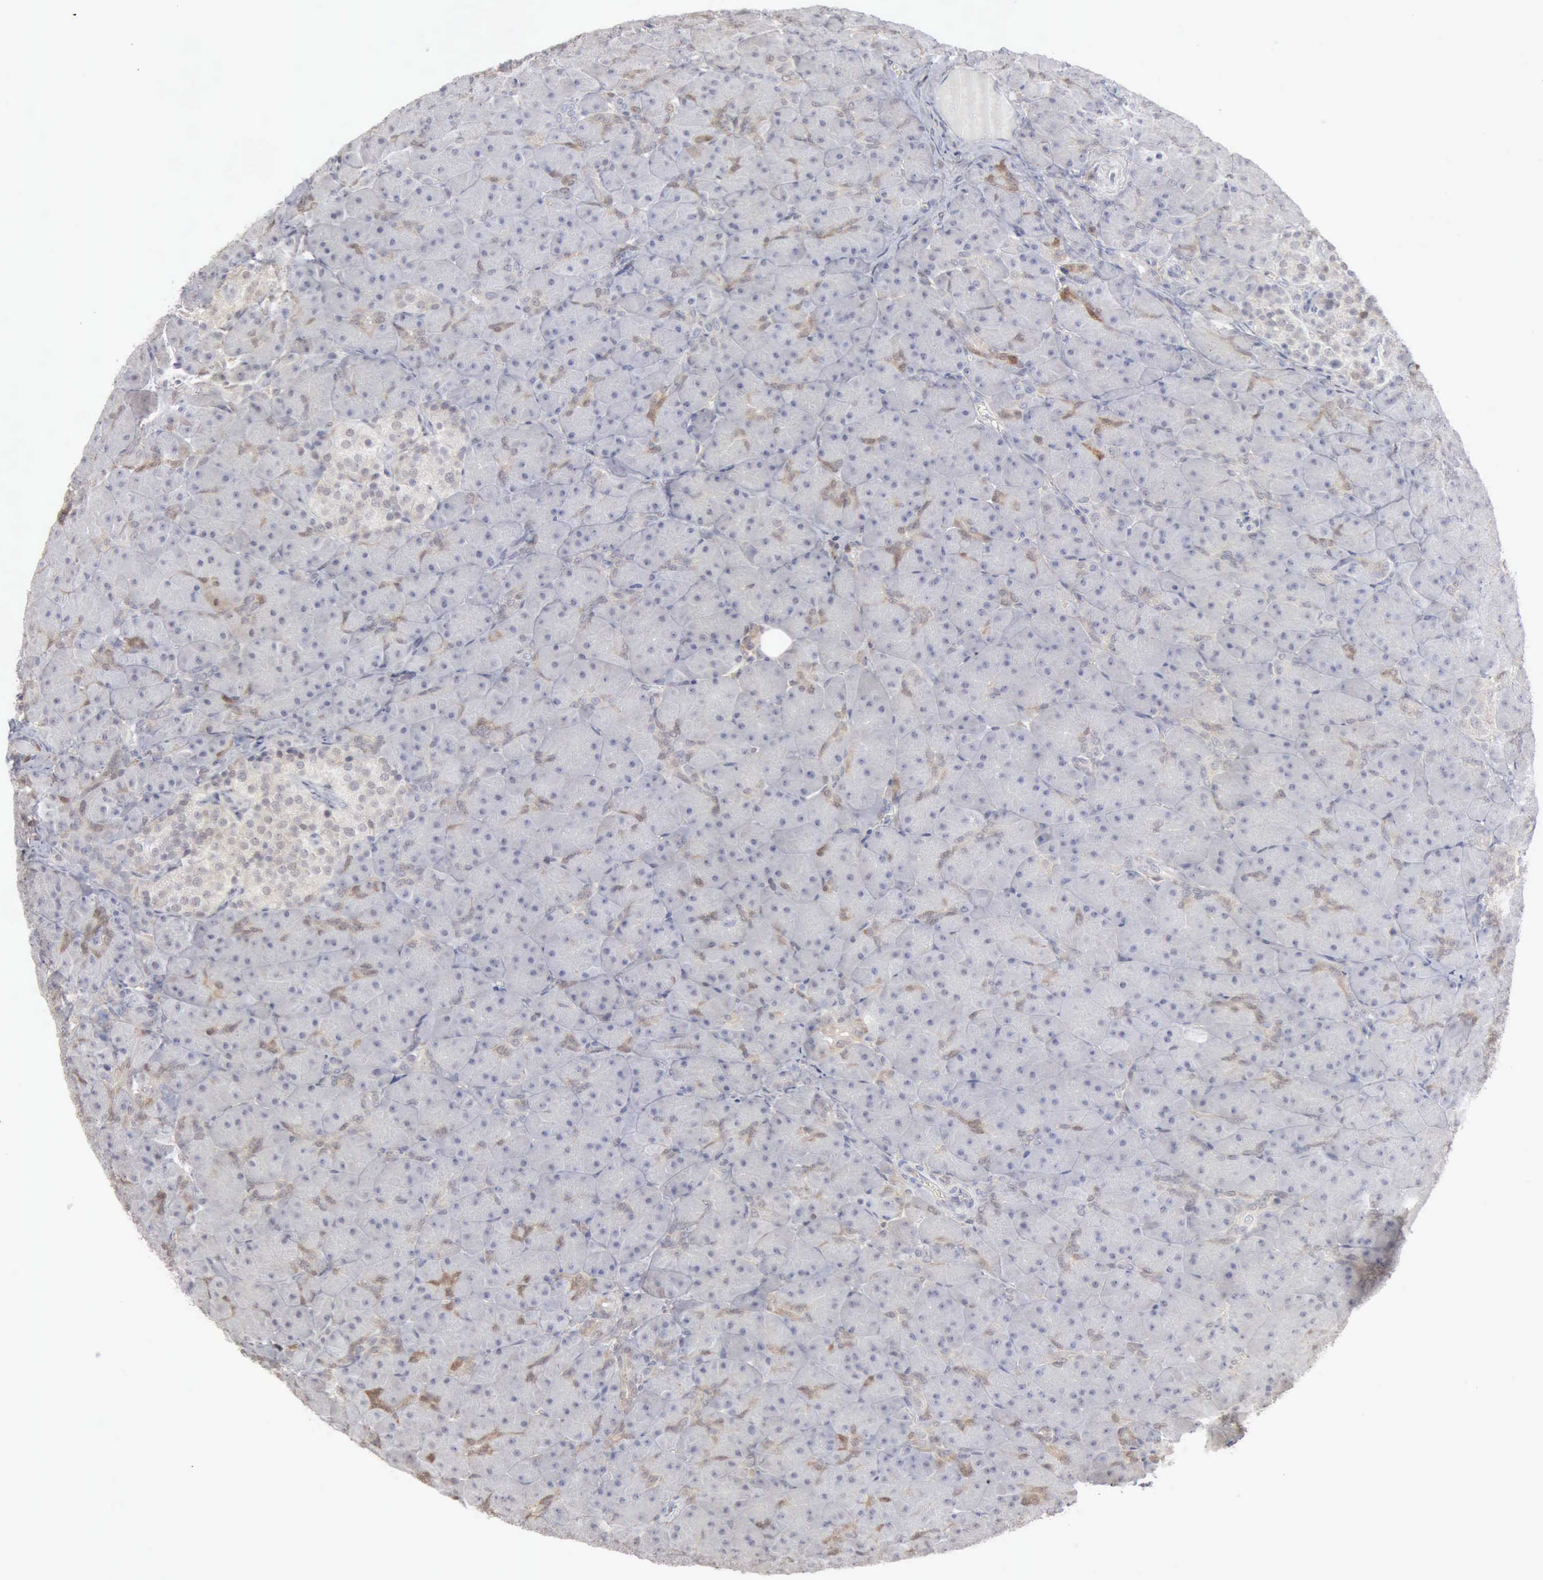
{"staining": {"intensity": "moderate", "quantity": "<25%", "location": "cytoplasmic/membranous,nuclear"}, "tissue": "pancreas", "cell_type": "Exocrine glandular cells", "image_type": "normal", "snomed": [{"axis": "morphology", "description": "Normal tissue, NOS"}, {"axis": "topography", "description": "Pancreas"}], "caption": "Pancreas stained with immunohistochemistry demonstrates moderate cytoplasmic/membranous,nuclear positivity in about <25% of exocrine glandular cells.", "gene": "STAT1", "patient": {"sex": "male", "age": 66}}